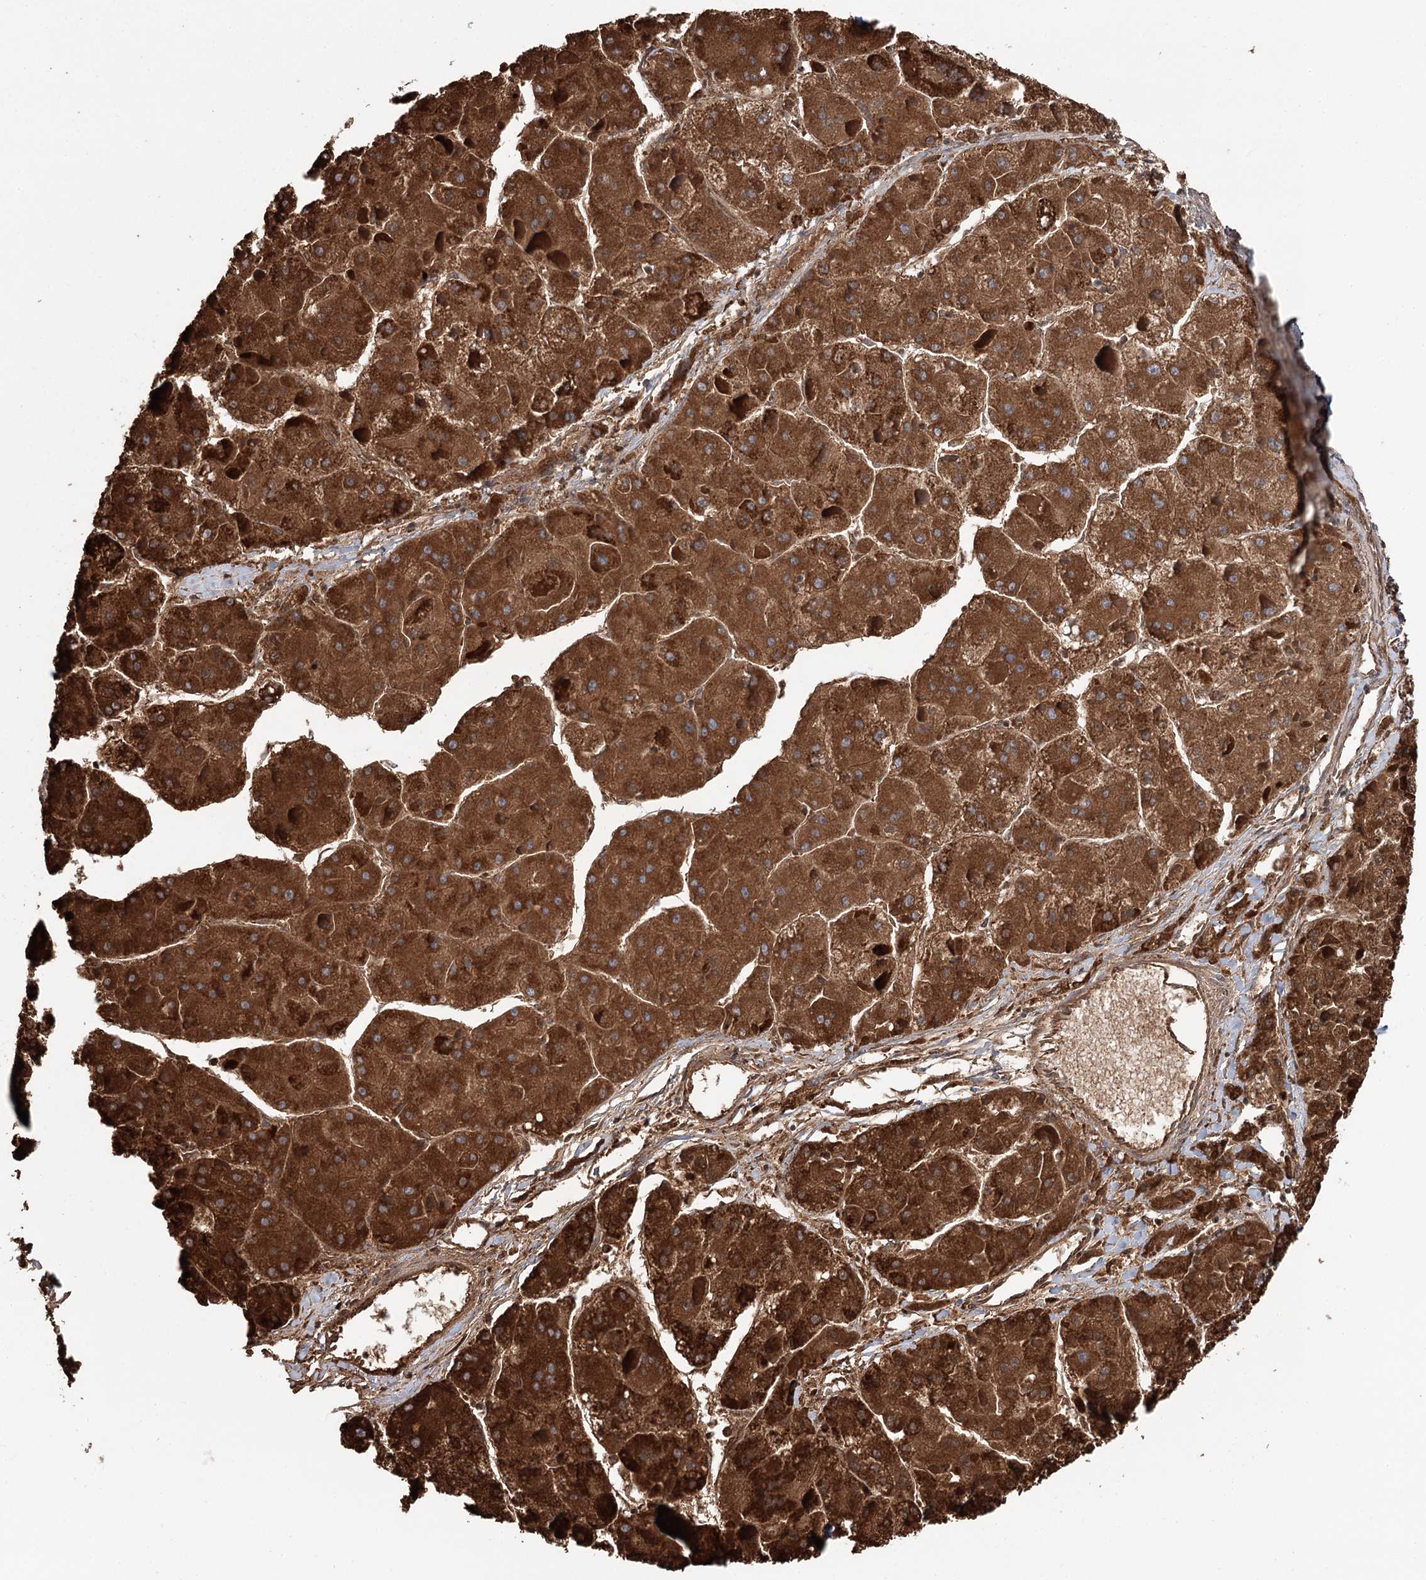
{"staining": {"intensity": "strong", "quantity": ">75%", "location": "cytoplasmic/membranous"}, "tissue": "liver cancer", "cell_type": "Tumor cells", "image_type": "cancer", "snomed": [{"axis": "morphology", "description": "Carcinoma, Hepatocellular, NOS"}, {"axis": "topography", "description": "Liver"}], "caption": "DAB immunohistochemical staining of liver cancer shows strong cytoplasmic/membranous protein expression in approximately >75% of tumor cells.", "gene": "APH1A", "patient": {"sex": "female", "age": 73}}